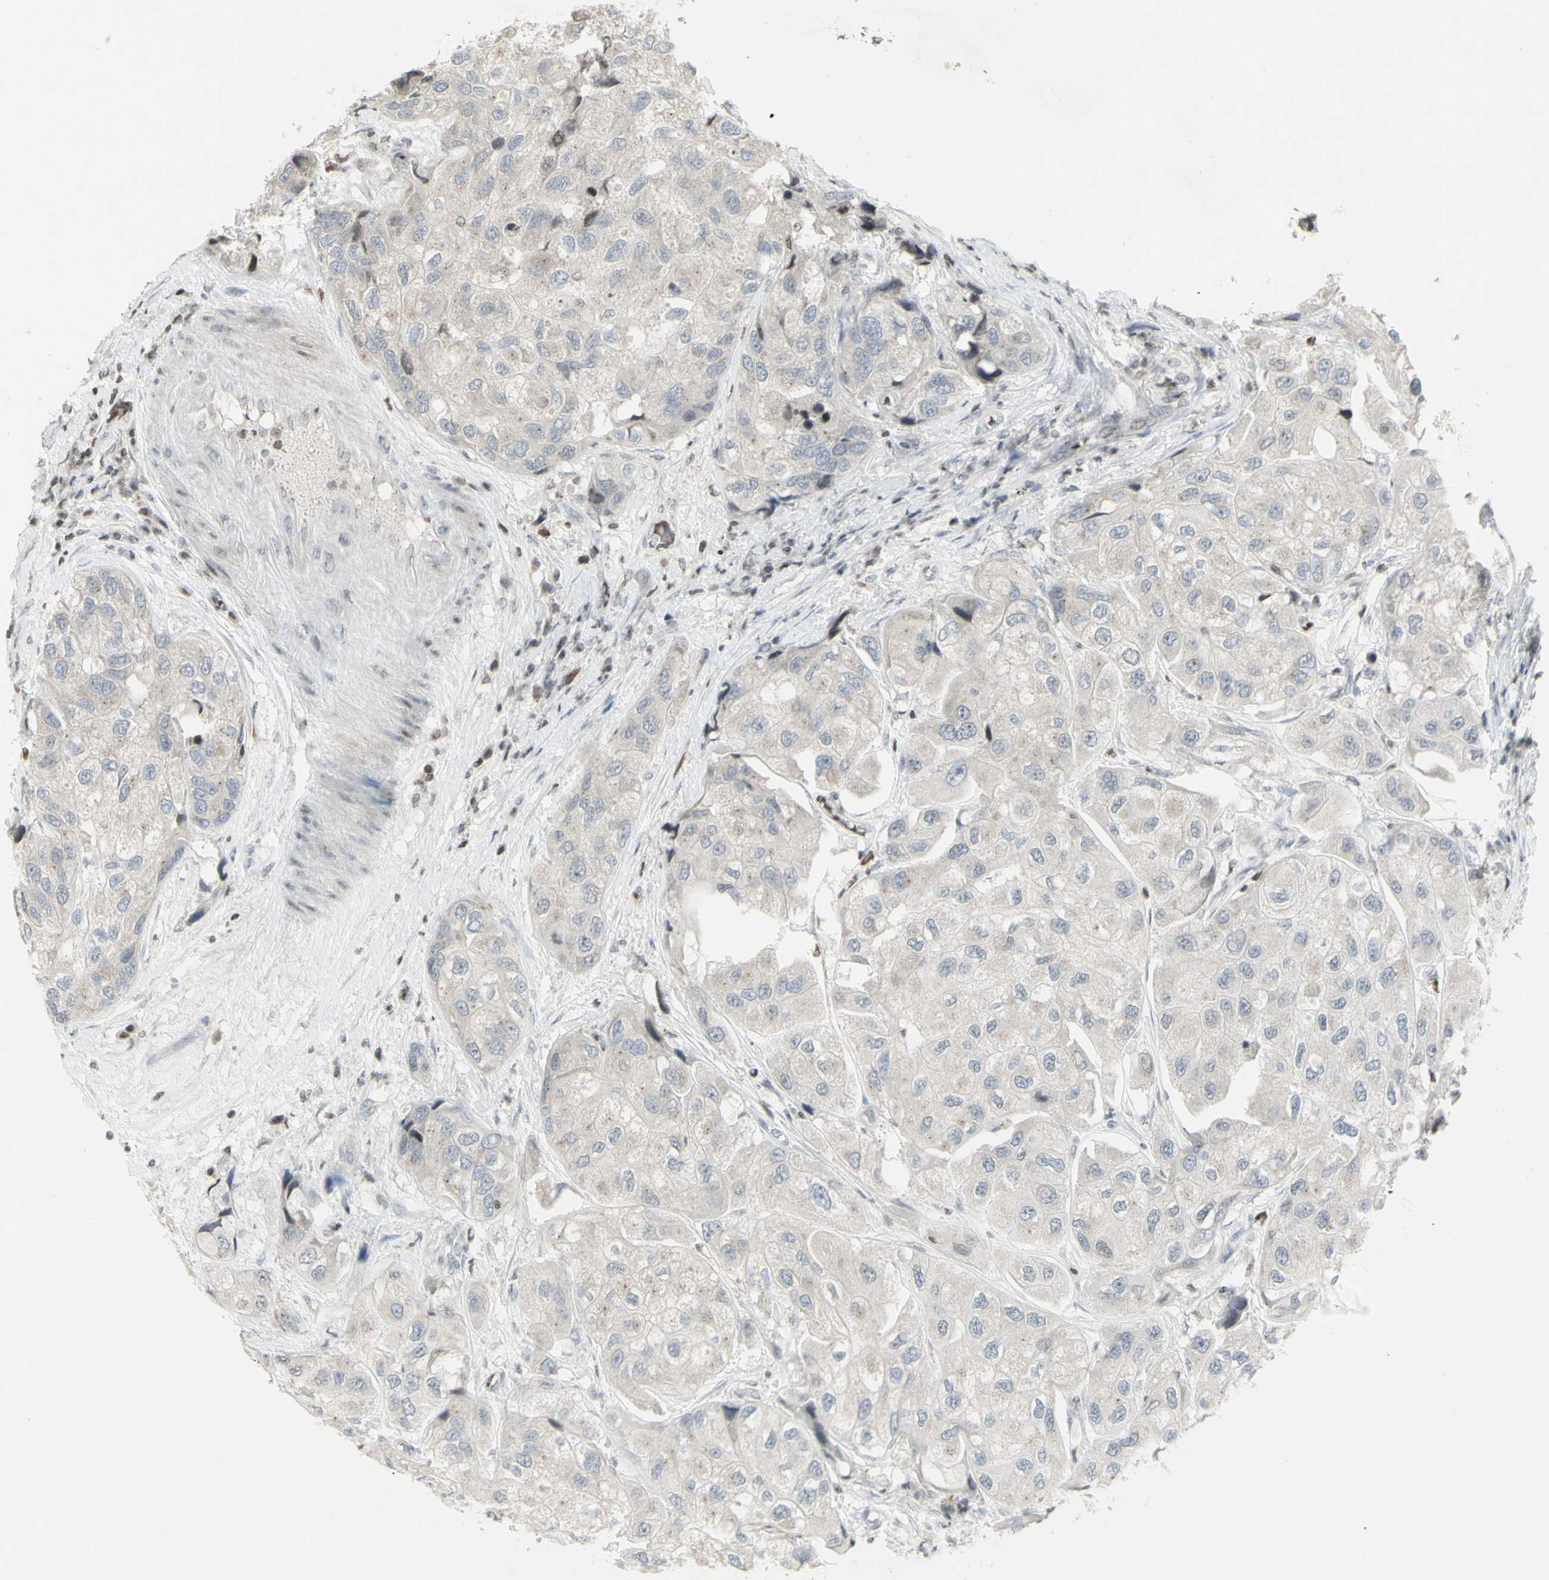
{"staining": {"intensity": "negative", "quantity": "none", "location": "none"}, "tissue": "urothelial cancer", "cell_type": "Tumor cells", "image_type": "cancer", "snomed": [{"axis": "morphology", "description": "Urothelial carcinoma, High grade"}, {"axis": "topography", "description": "Urinary bladder"}], "caption": "DAB immunohistochemical staining of urothelial cancer reveals no significant positivity in tumor cells.", "gene": "MUC5AC", "patient": {"sex": "female", "age": 64}}